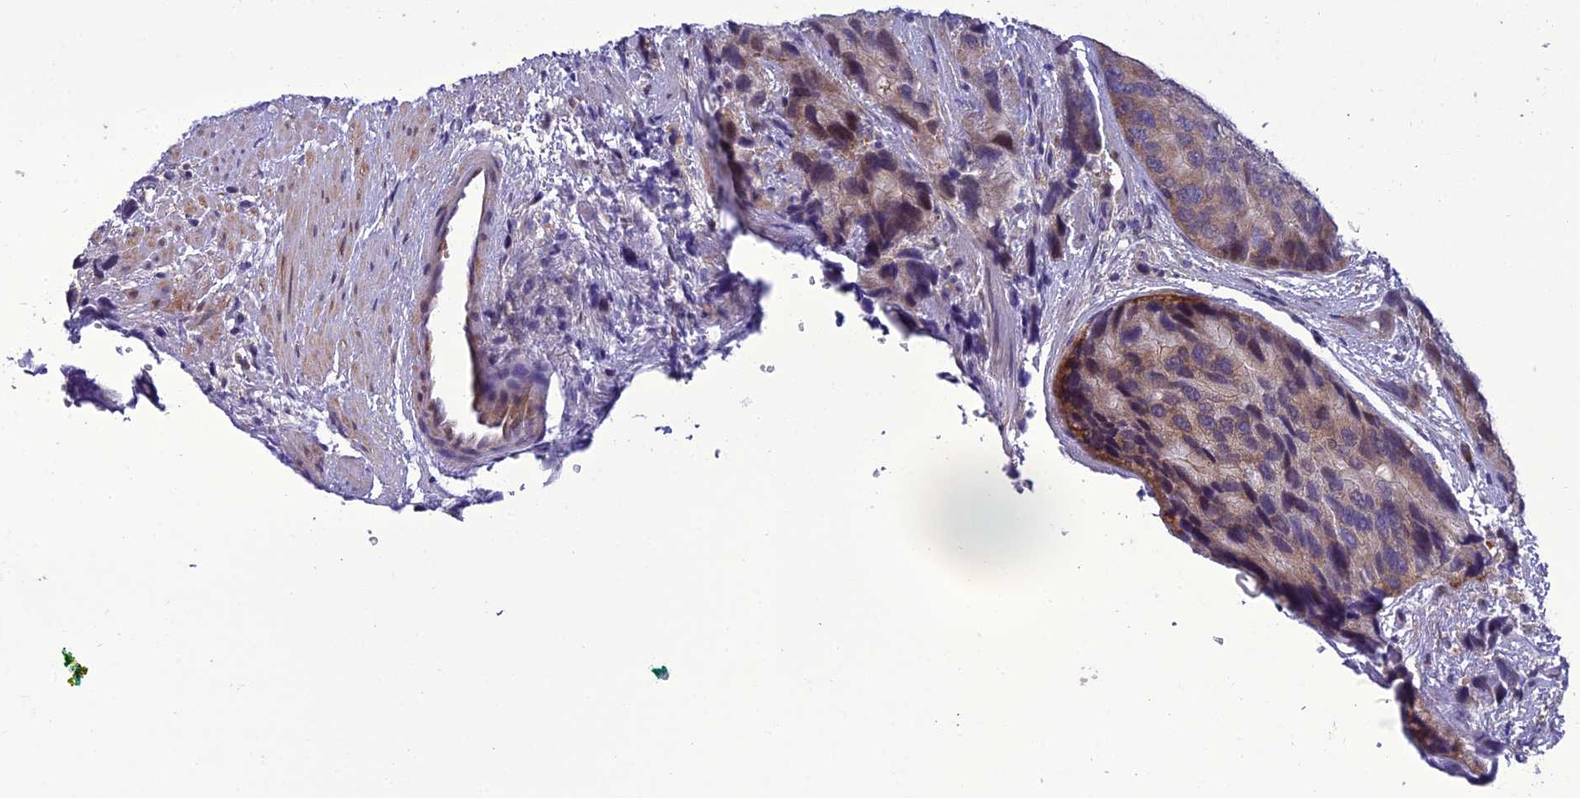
{"staining": {"intensity": "moderate", "quantity": ">75%", "location": "cytoplasmic/membranous,nuclear"}, "tissue": "prostate cancer", "cell_type": "Tumor cells", "image_type": "cancer", "snomed": [{"axis": "morphology", "description": "Adenocarcinoma, High grade"}, {"axis": "topography", "description": "Prostate"}], "caption": "High-magnification brightfield microscopy of adenocarcinoma (high-grade) (prostate) stained with DAB (brown) and counterstained with hematoxylin (blue). tumor cells exhibit moderate cytoplasmic/membranous and nuclear expression is identified in about>75% of cells. (Brightfield microscopy of DAB IHC at high magnification).", "gene": "GAB4", "patient": {"sex": "male", "age": 62}}